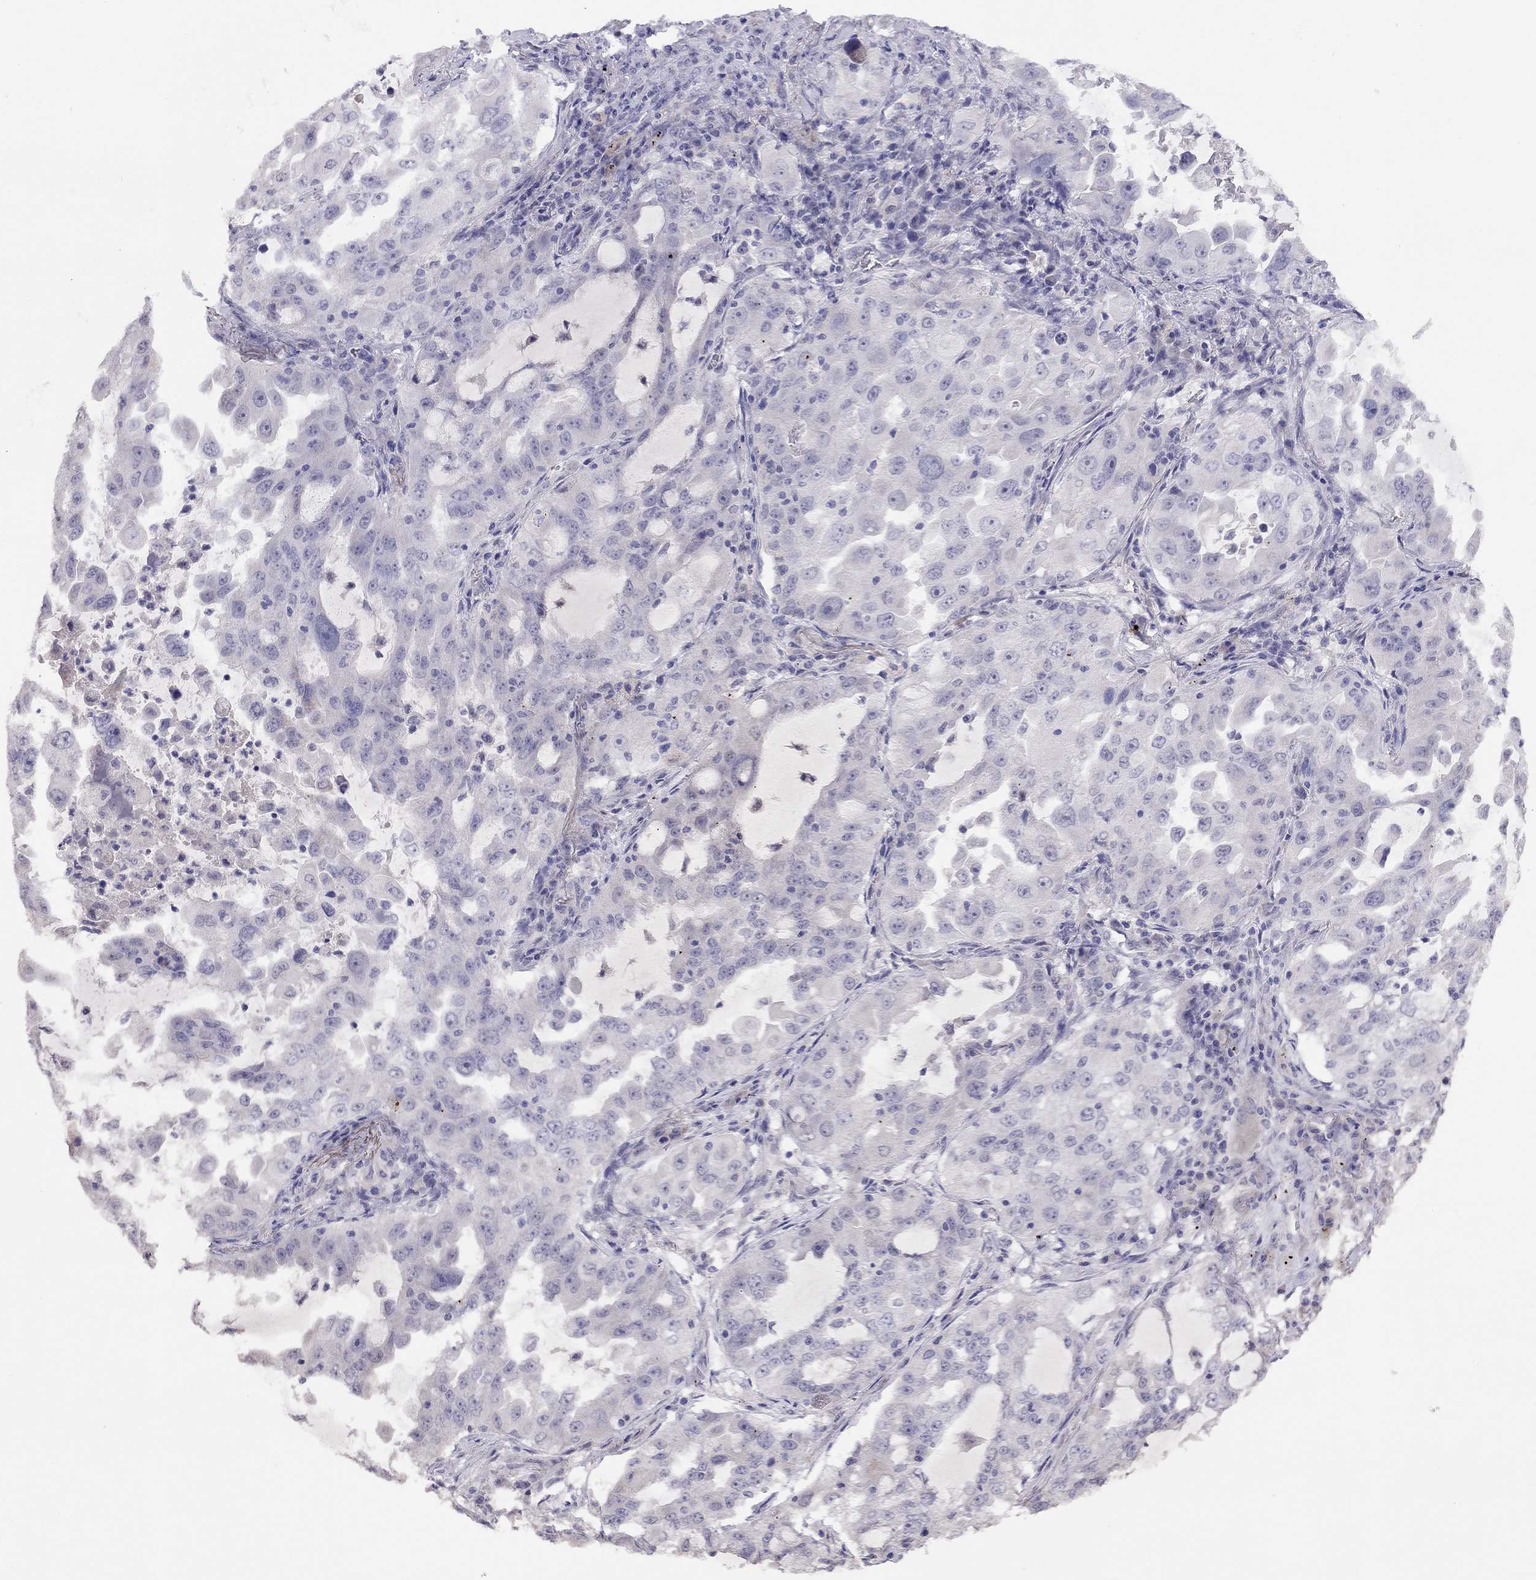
{"staining": {"intensity": "negative", "quantity": "none", "location": "none"}, "tissue": "lung cancer", "cell_type": "Tumor cells", "image_type": "cancer", "snomed": [{"axis": "morphology", "description": "Adenocarcinoma, NOS"}, {"axis": "topography", "description": "Lung"}], "caption": "High power microscopy photomicrograph of an immunohistochemistry (IHC) photomicrograph of lung cancer (adenocarcinoma), revealing no significant positivity in tumor cells.", "gene": "HES5", "patient": {"sex": "female", "age": 61}}